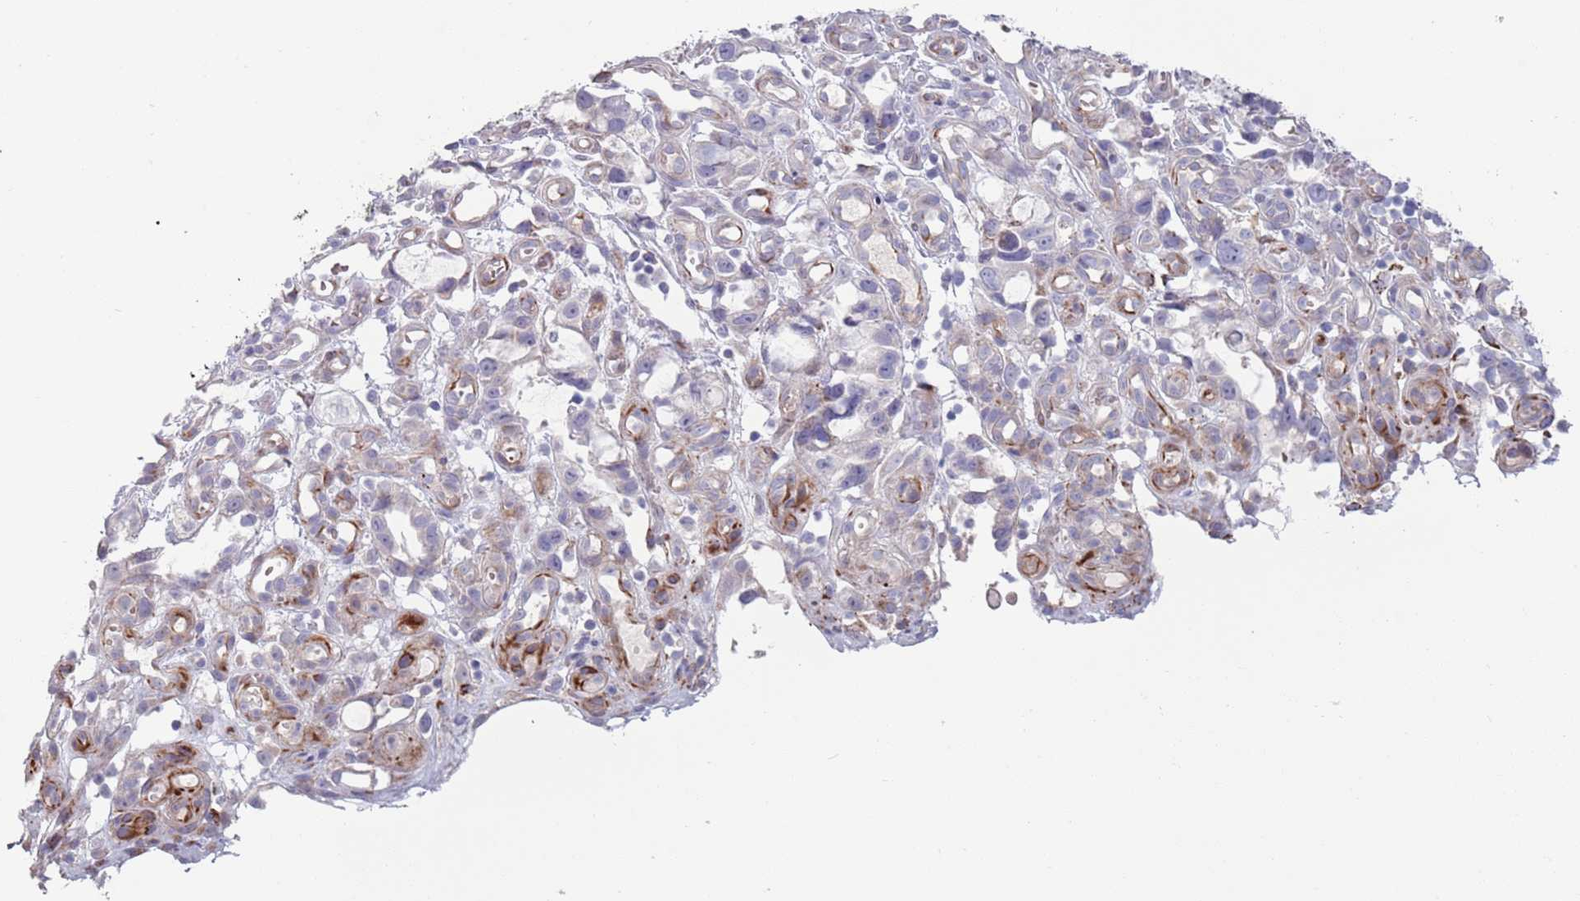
{"staining": {"intensity": "strong", "quantity": "<25%", "location": "cytoplasmic/membranous"}, "tissue": "stomach cancer", "cell_type": "Tumor cells", "image_type": "cancer", "snomed": [{"axis": "morphology", "description": "Adenocarcinoma, NOS"}, {"axis": "topography", "description": "Stomach"}], "caption": "Immunohistochemical staining of human stomach adenocarcinoma shows medium levels of strong cytoplasmic/membranous protein staining in about <25% of tumor cells.", "gene": "TYW1", "patient": {"sex": "male", "age": 55}}